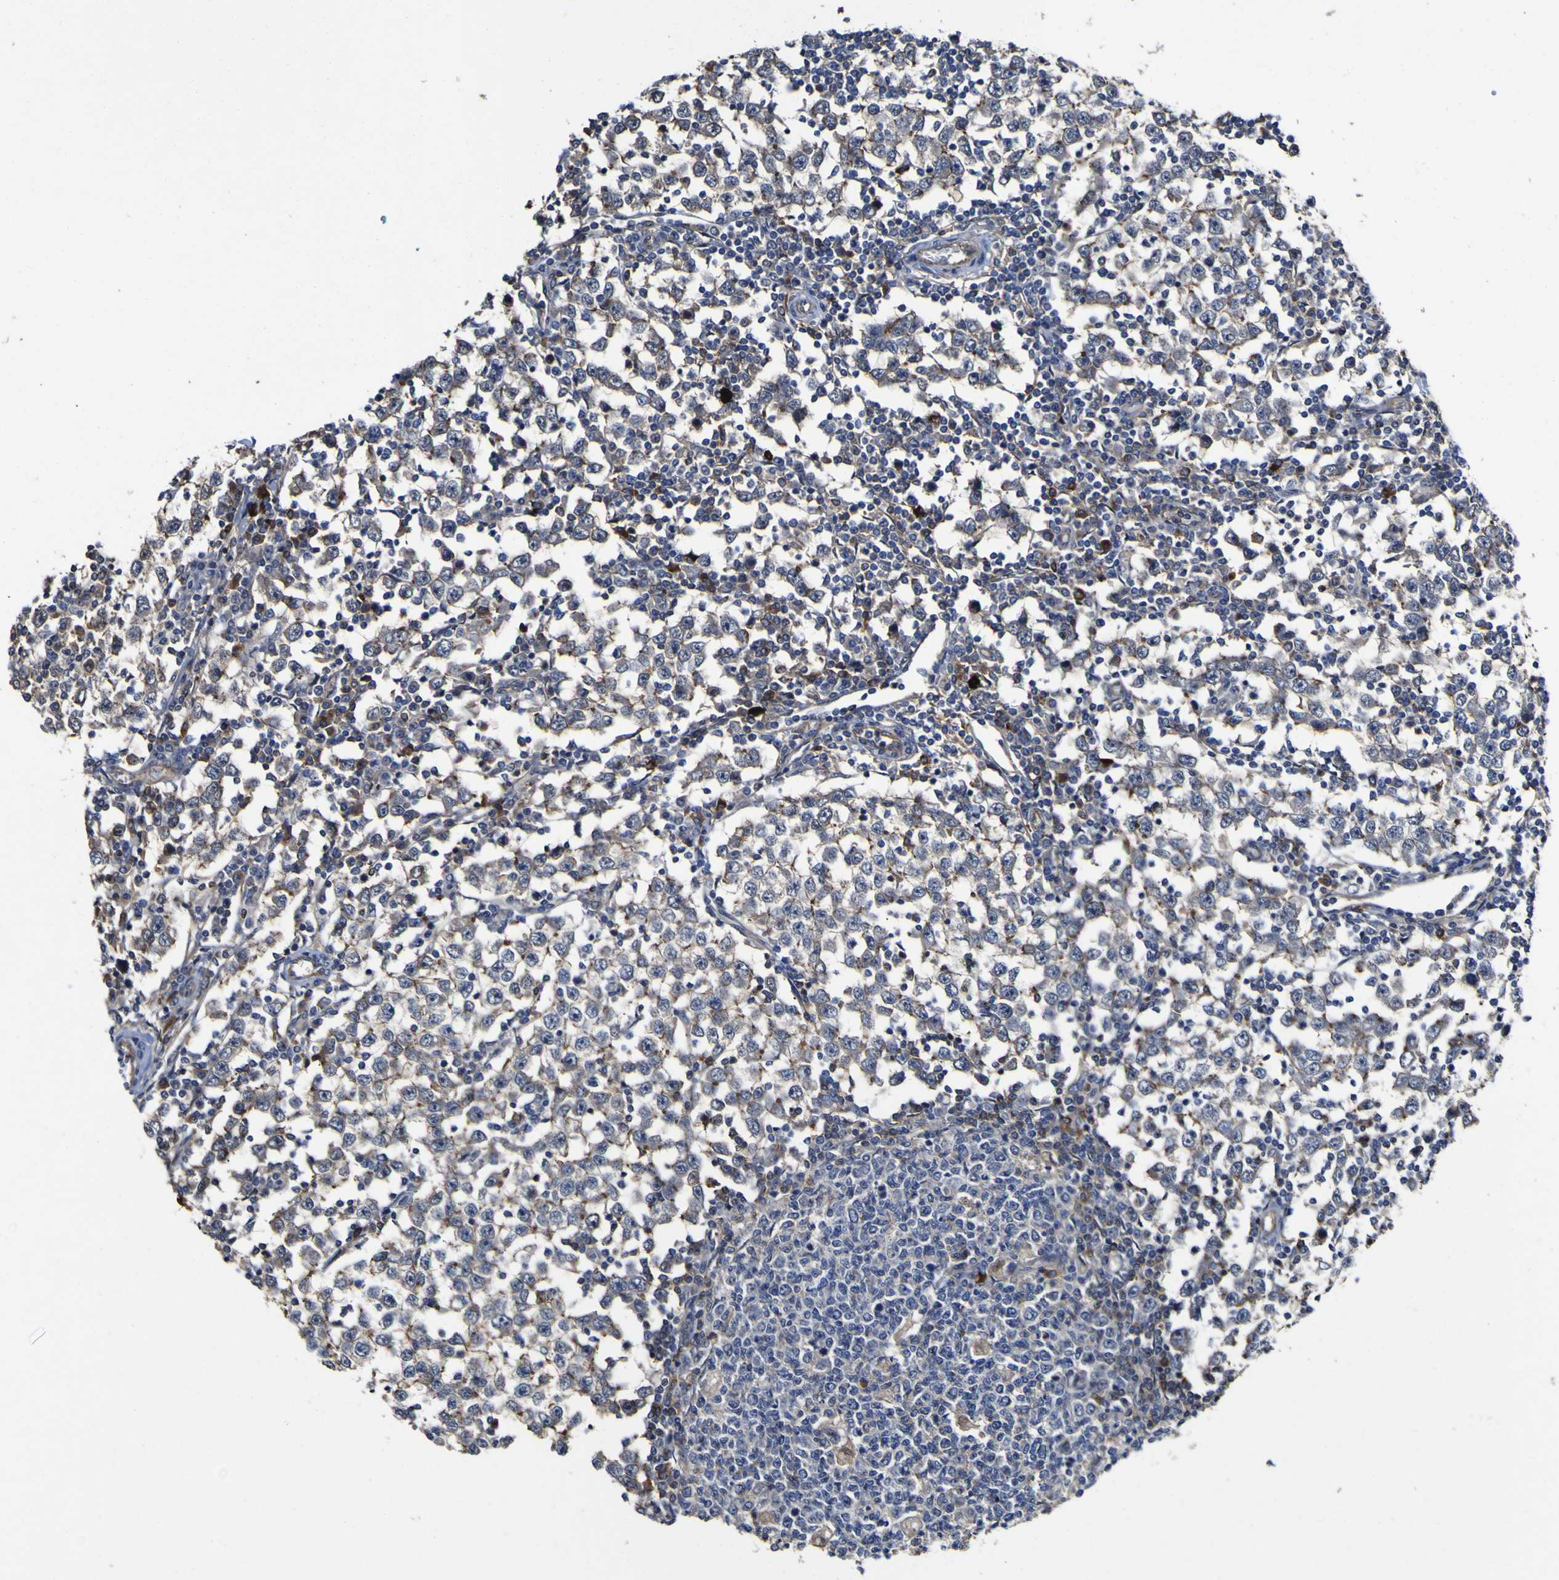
{"staining": {"intensity": "negative", "quantity": "none", "location": "none"}, "tissue": "testis cancer", "cell_type": "Tumor cells", "image_type": "cancer", "snomed": [{"axis": "morphology", "description": "Seminoma, NOS"}, {"axis": "topography", "description": "Testis"}], "caption": "Tumor cells are negative for brown protein staining in testis seminoma. Nuclei are stained in blue.", "gene": "CCL2", "patient": {"sex": "male", "age": 65}}